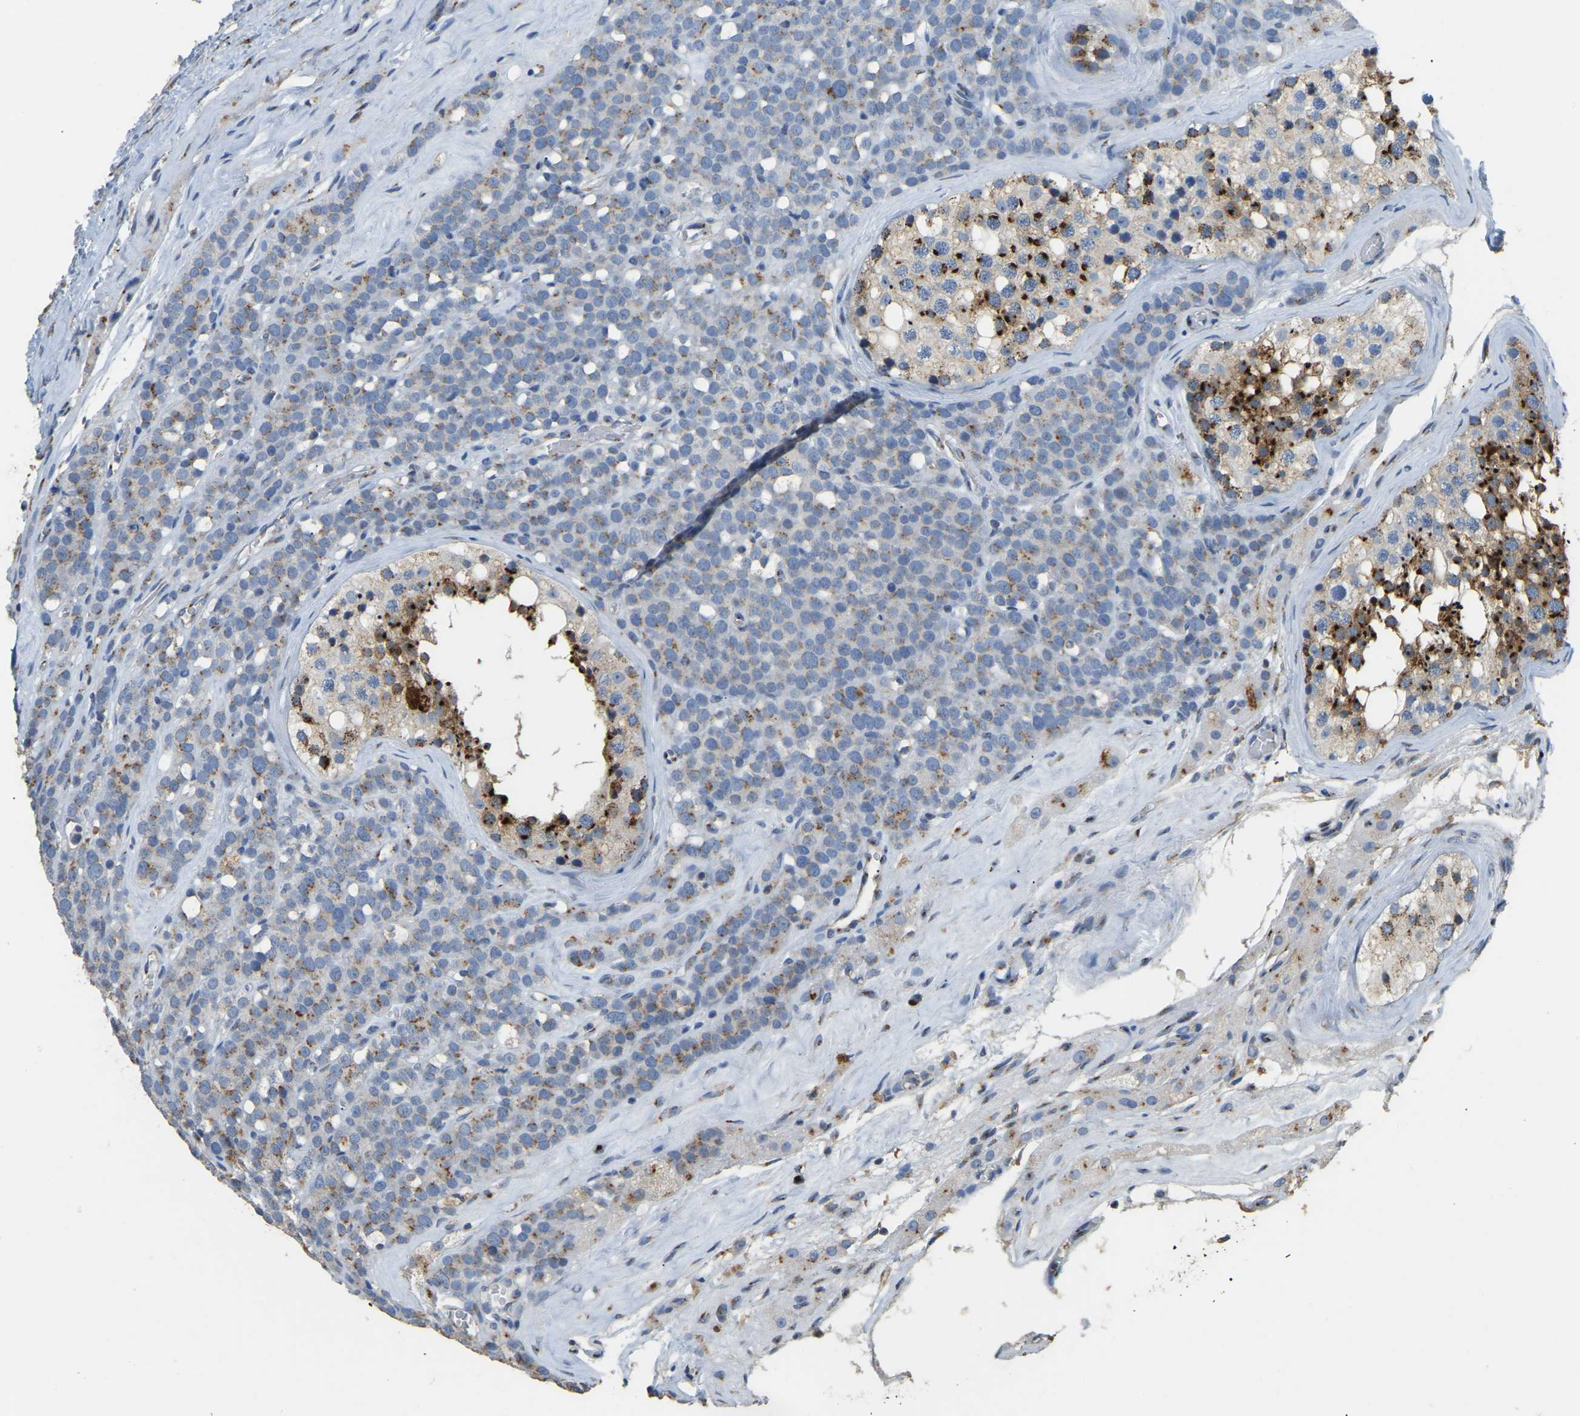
{"staining": {"intensity": "moderate", "quantity": "<25%", "location": "cytoplasmic/membranous"}, "tissue": "testis cancer", "cell_type": "Tumor cells", "image_type": "cancer", "snomed": [{"axis": "morphology", "description": "Seminoma, NOS"}, {"axis": "topography", "description": "Testis"}], "caption": "The histopathology image reveals staining of seminoma (testis), revealing moderate cytoplasmic/membranous protein staining (brown color) within tumor cells.", "gene": "FAM174A", "patient": {"sex": "male", "age": 71}}